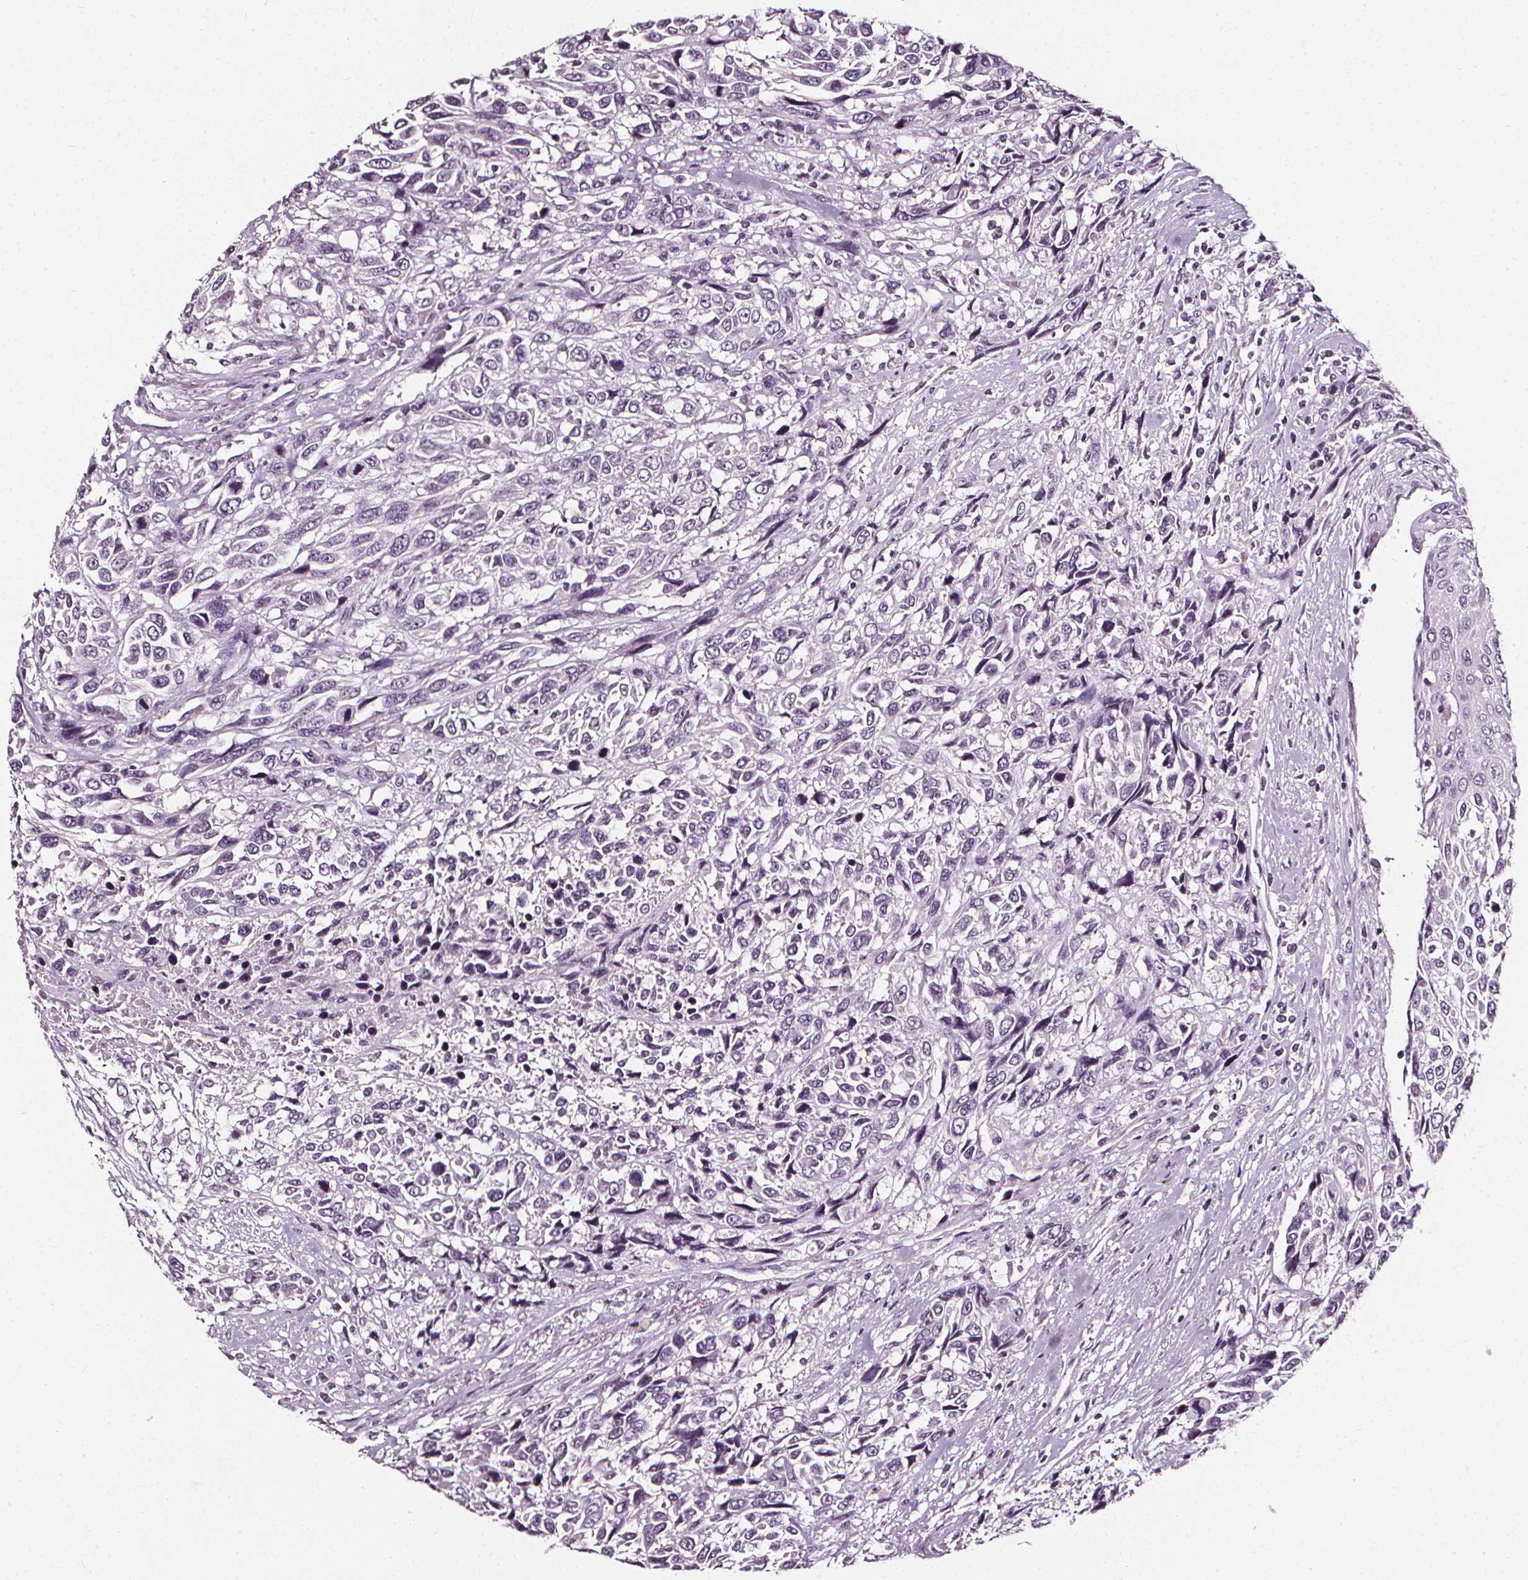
{"staining": {"intensity": "negative", "quantity": "none", "location": "none"}, "tissue": "urothelial cancer", "cell_type": "Tumor cells", "image_type": "cancer", "snomed": [{"axis": "morphology", "description": "Urothelial carcinoma, High grade"}, {"axis": "topography", "description": "Urinary bladder"}], "caption": "An image of human urothelial cancer is negative for staining in tumor cells.", "gene": "DEFA5", "patient": {"sex": "female", "age": 70}}